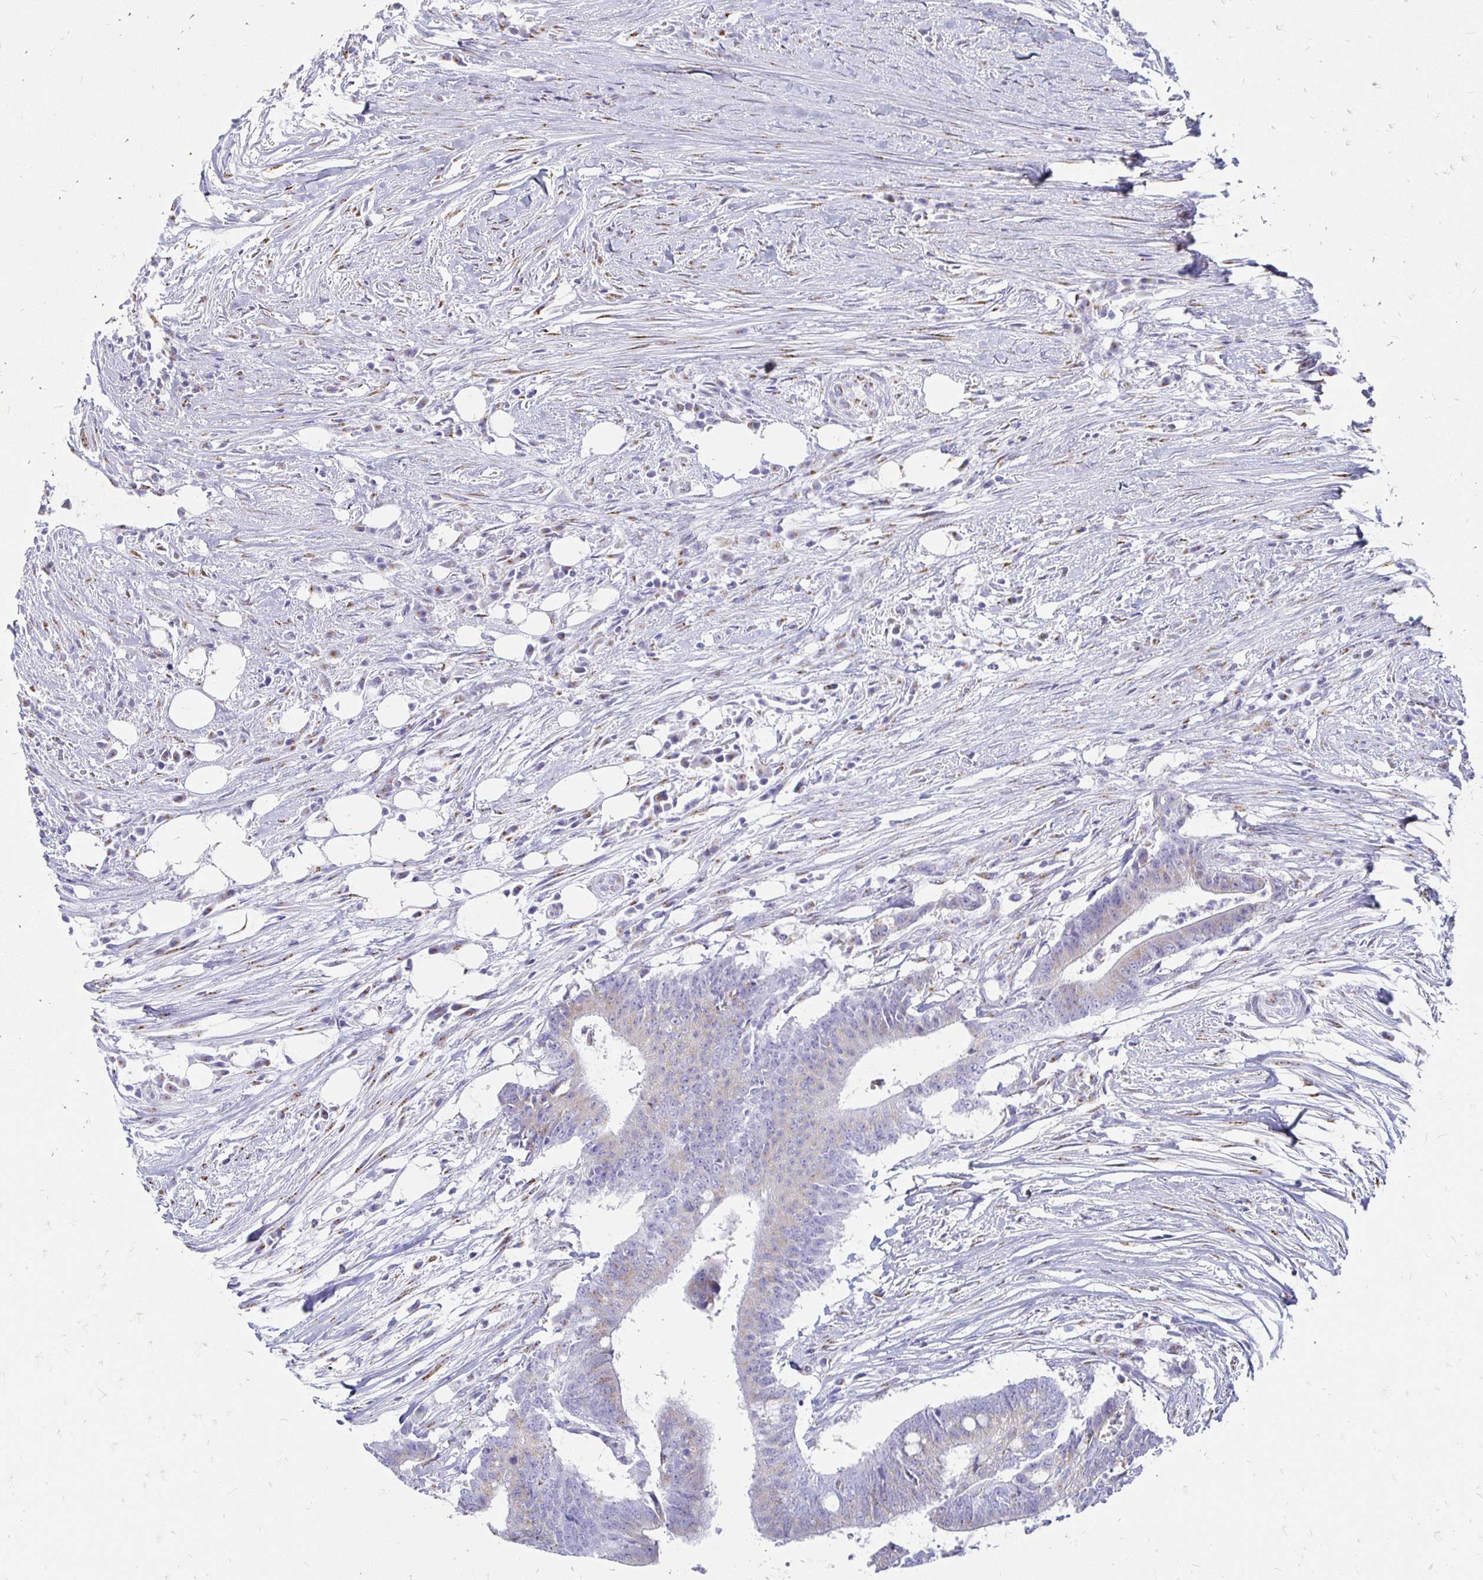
{"staining": {"intensity": "weak", "quantity": "<25%", "location": "cytoplasmic/membranous"}, "tissue": "colorectal cancer", "cell_type": "Tumor cells", "image_type": "cancer", "snomed": [{"axis": "morphology", "description": "Adenocarcinoma, NOS"}, {"axis": "topography", "description": "Colon"}], "caption": "The photomicrograph demonstrates no staining of tumor cells in adenocarcinoma (colorectal).", "gene": "PAGE4", "patient": {"sex": "female", "age": 43}}